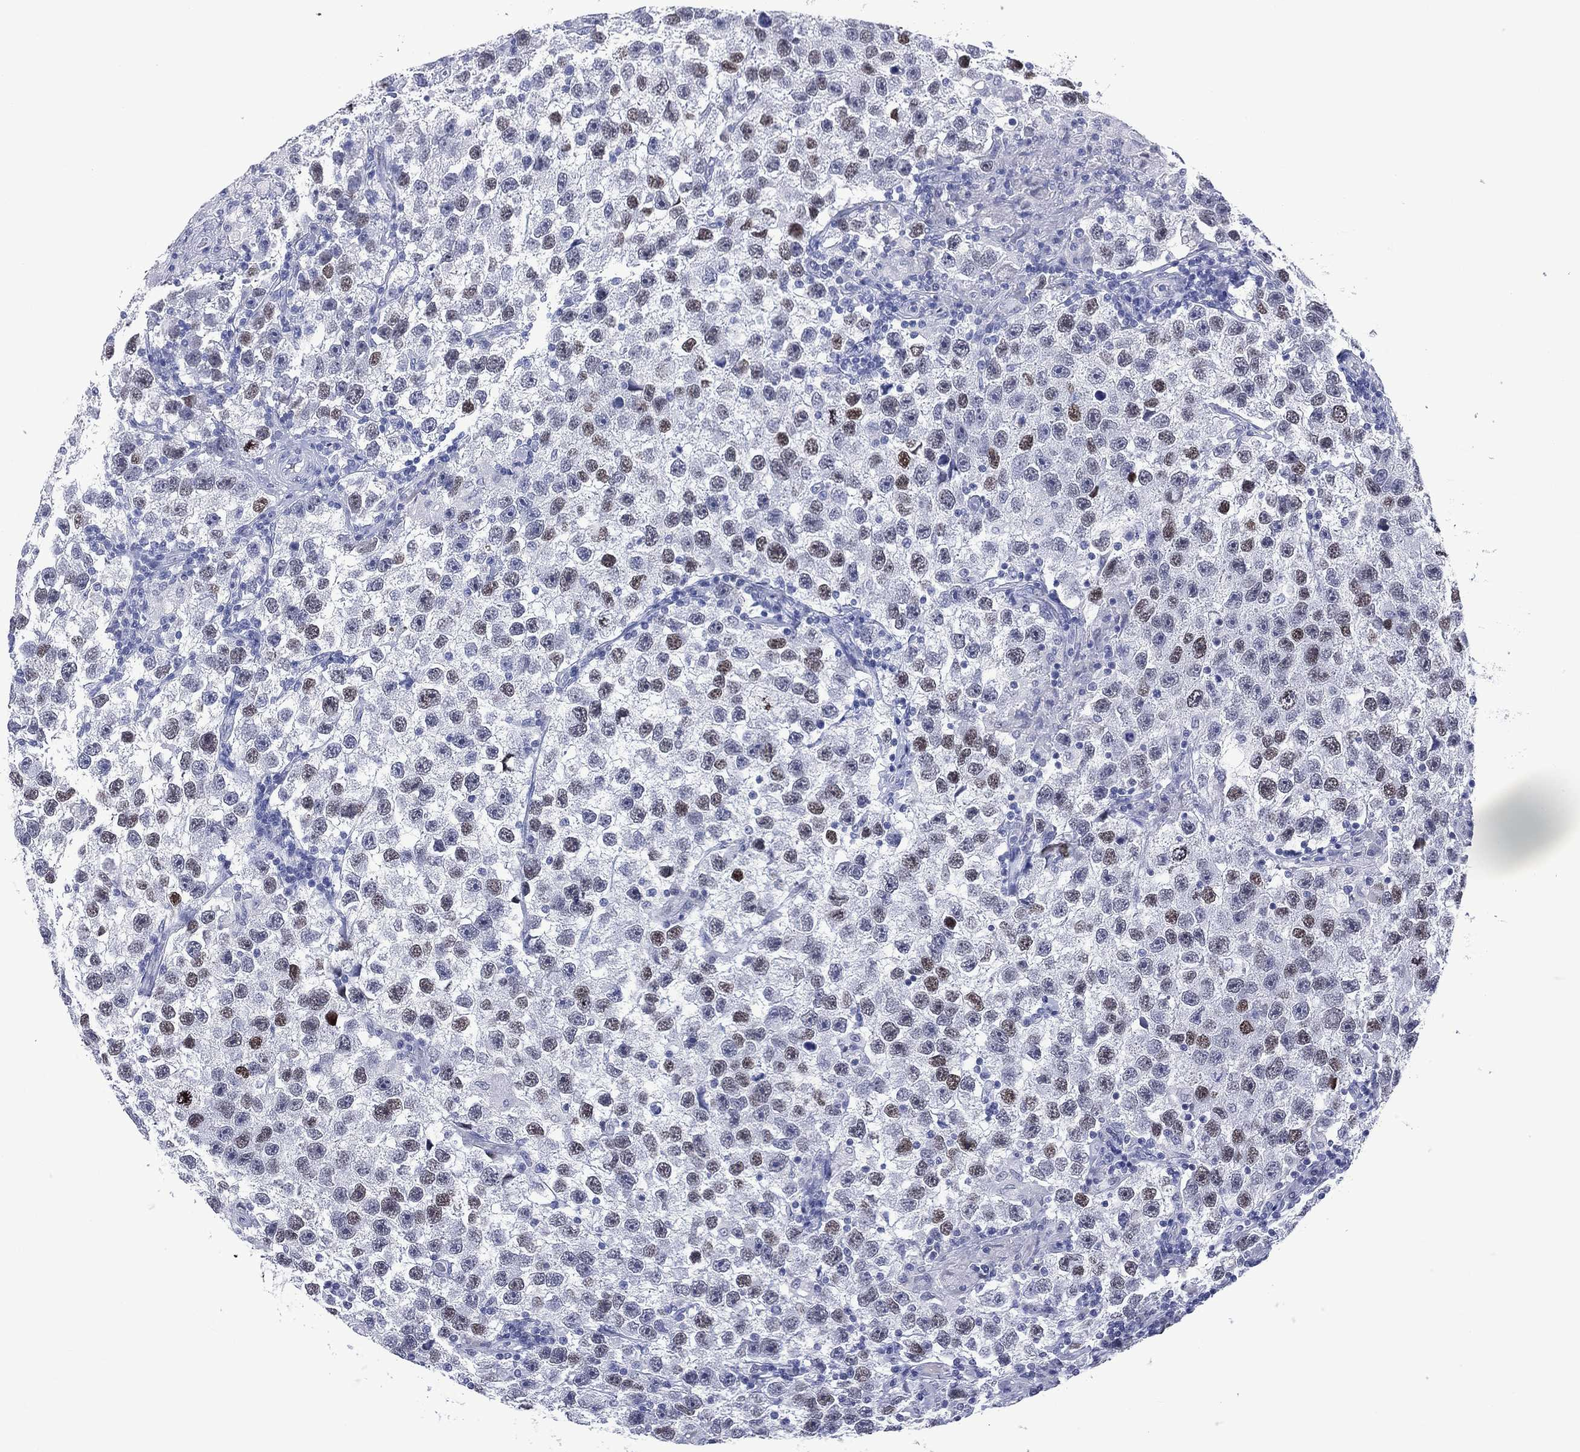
{"staining": {"intensity": "moderate", "quantity": "25%-75%", "location": "nuclear"}, "tissue": "testis cancer", "cell_type": "Tumor cells", "image_type": "cancer", "snomed": [{"axis": "morphology", "description": "Seminoma, NOS"}, {"axis": "topography", "description": "Testis"}], "caption": "A medium amount of moderate nuclear staining is present in approximately 25%-75% of tumor cells in testis cancer tissue.", "gene": "UTF1", "patient": {"sex": "male", "age": 26}}